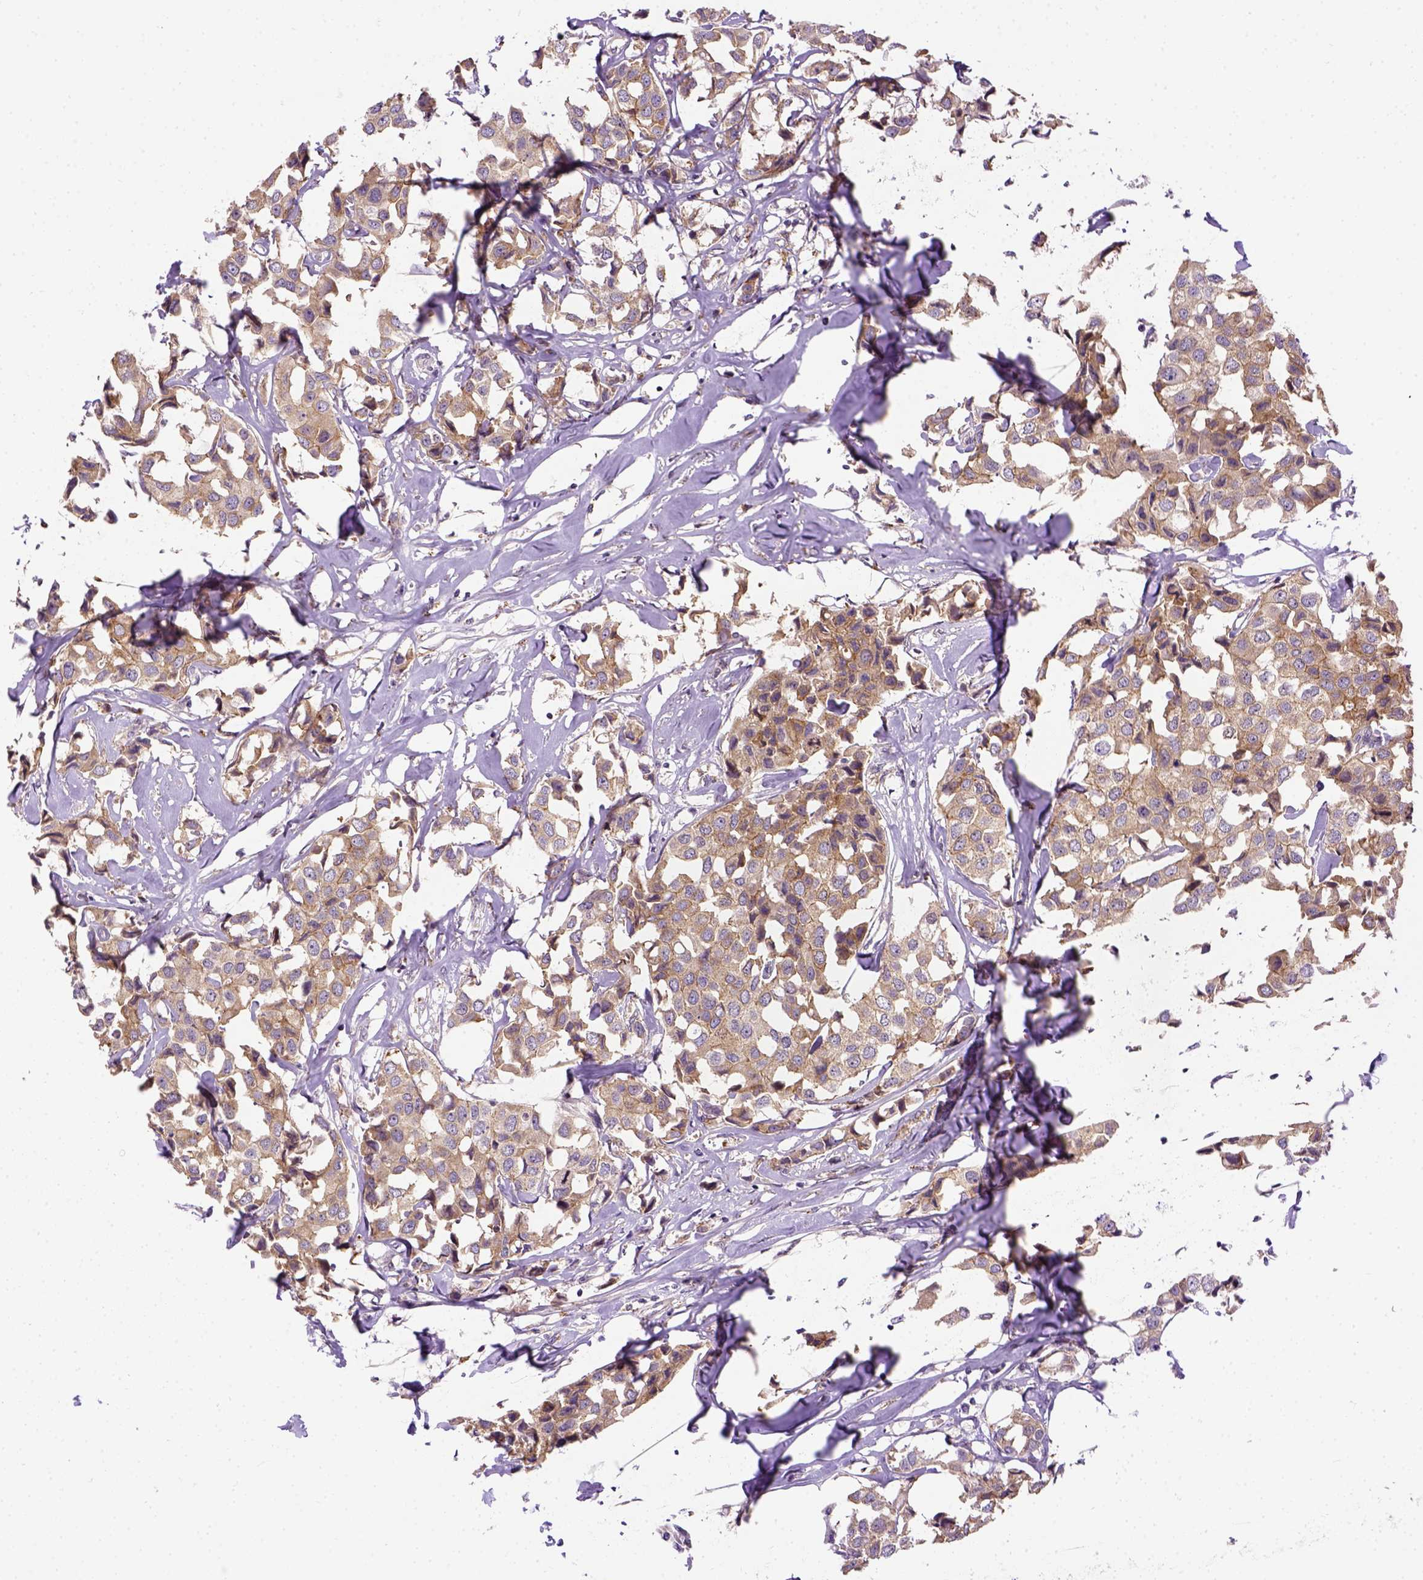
{"staining": {"intensity": "weak", "quantity": "25%-75%", "location": "cytoplasmic/membranous"}, "tissue": "breast cancer", "cell_type": "Tumor cells", "image_type": "cancer", "snomed": [{"axis": "morphology", "description": "Duct carcinoma"}, {"axis": "topography", "description": "Breast"}], "caption": "Immunohistochemistry of breast invasive ductal carcinoma exhibits low levels of weak cytoplasmic/membranous positivity in approximately 25%-75% of tumor cells. (DAB = brown stain, brightfield microscopy at high magnification).", "gene": "KAZN", "patient": {"sex": "female", "age": 80}}